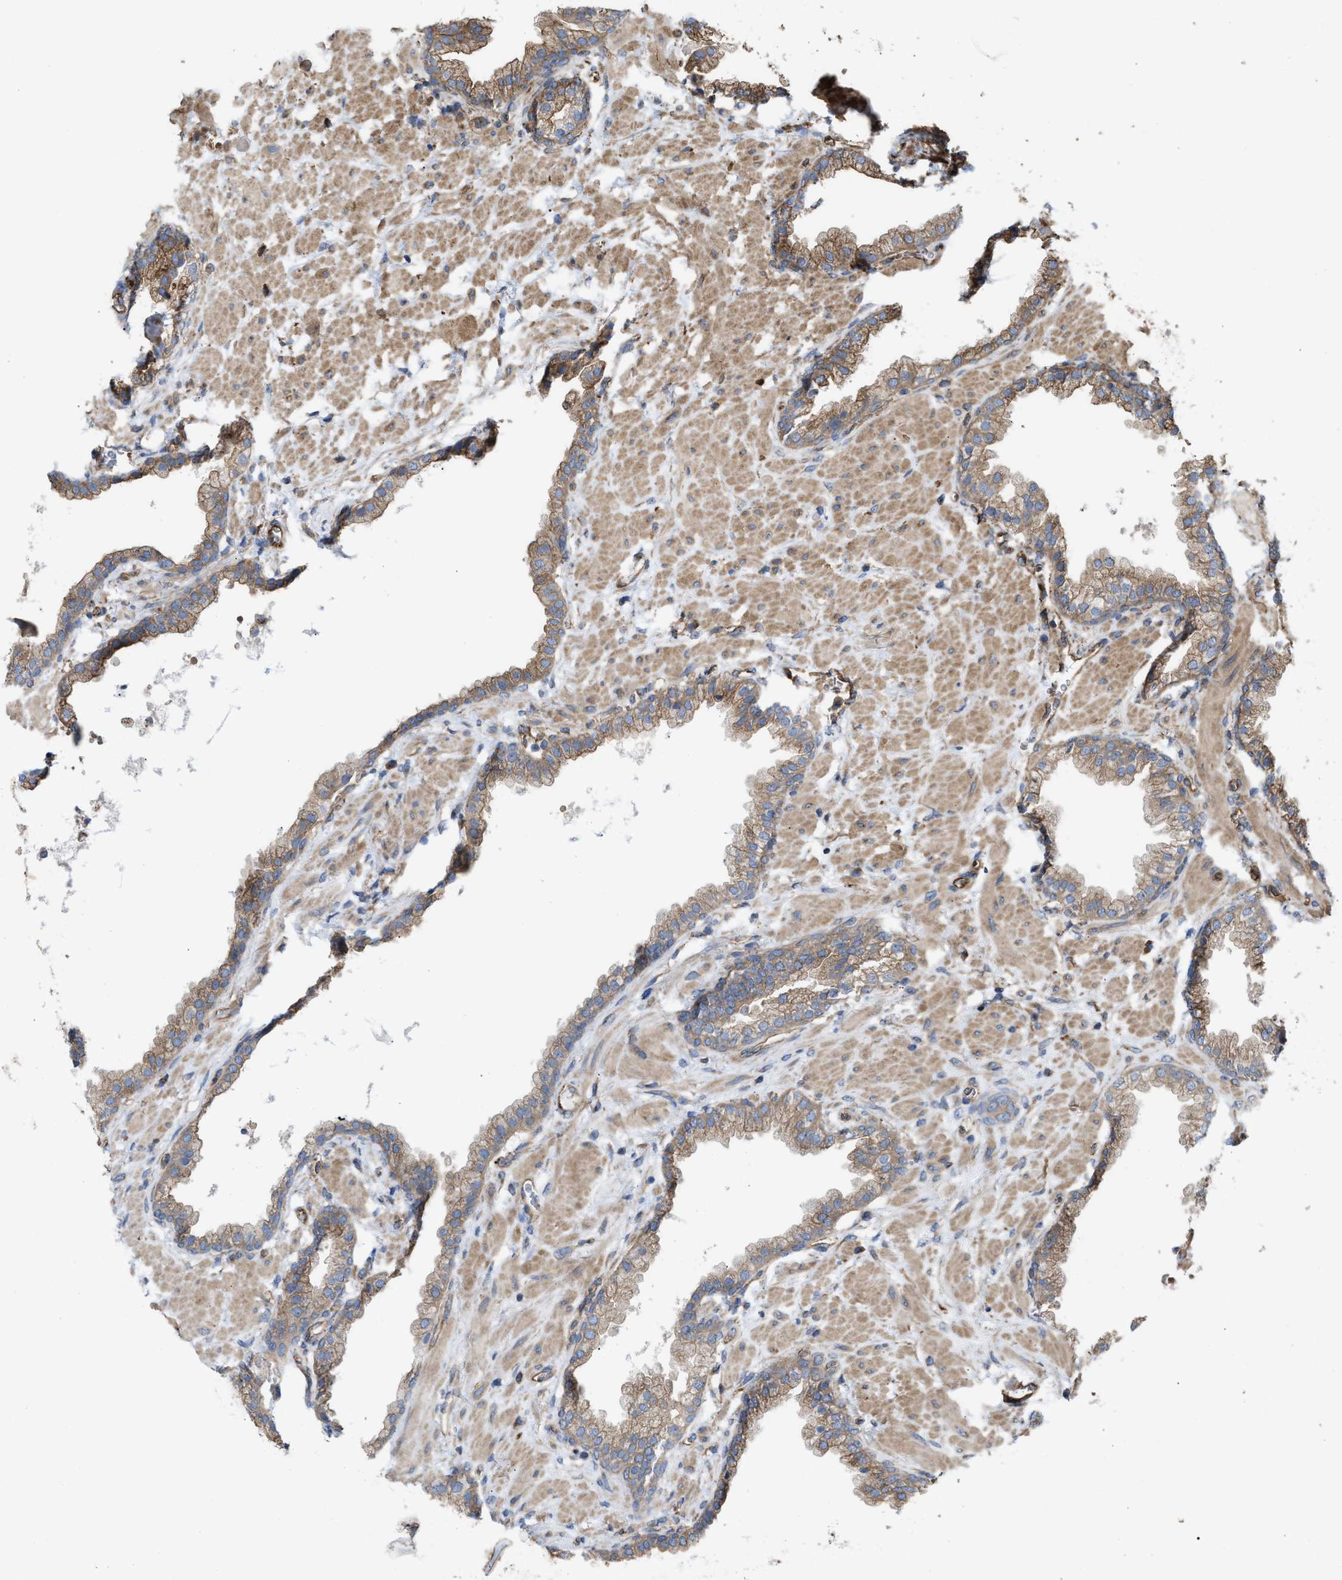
{"staining": {"intensity": "weak", "quantity": ">75%", "location": "cytoplasmic/membranous"}, "tissue": "prostate cancer", "cell_type": "Tumor cells", "image_type": "cancer", "snomed": [{"axis": "morphology", "description": "Adenocarcinoma, Low grade"}, {"axis": "topography", "description": "Prostate"}], "caption": "Immunohistochemical staining of prostate cancer reveals weak cytoplasmic/membranous protein positivity in about >75% of tumor cells. (DAB (3,3'-diaminobenzidine) = brown stain, brightfield microscopy at high magnification).", "gene": "EPS15L1", "patient": {"sex": "male", "age": 71}}